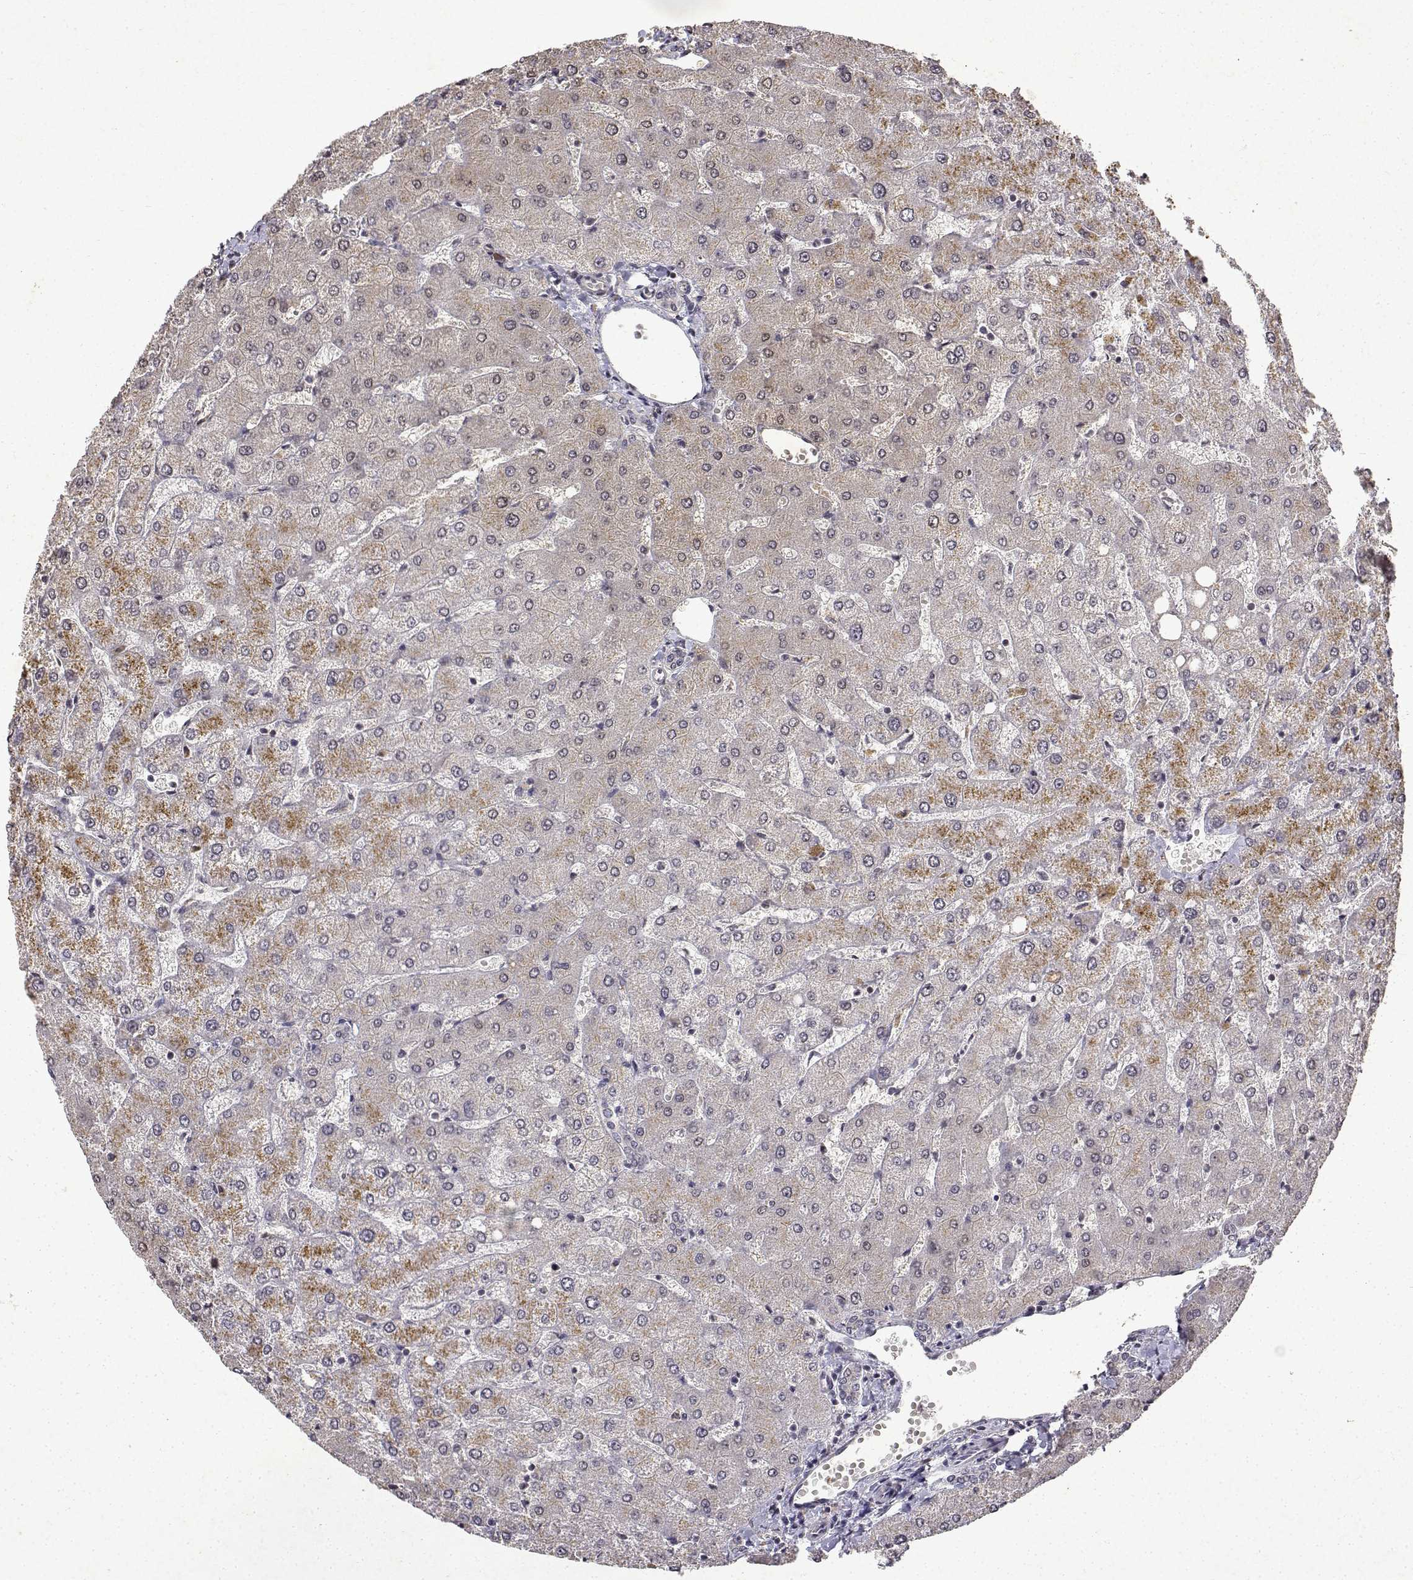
{"staining": {"intensity": "negative", "quantity": "none", "location": "none"}, "tissue": "liver", "cell_type": "Cholangiocytes", "image_type": "normal", "snomed": [{"axis": "morphology", "description": "Normal tissue, NOS"}, {"axis": "topography", "description": "Liver"}], "caption": "Immunohistochemistry (IHC) photomicrograph of unremarkable liver: human liver stained with DAB demonstrates no significant protein positivity in cholangiocytes.", "gene": "BDNF", "patient": {"sex": "female", "age": 54}}